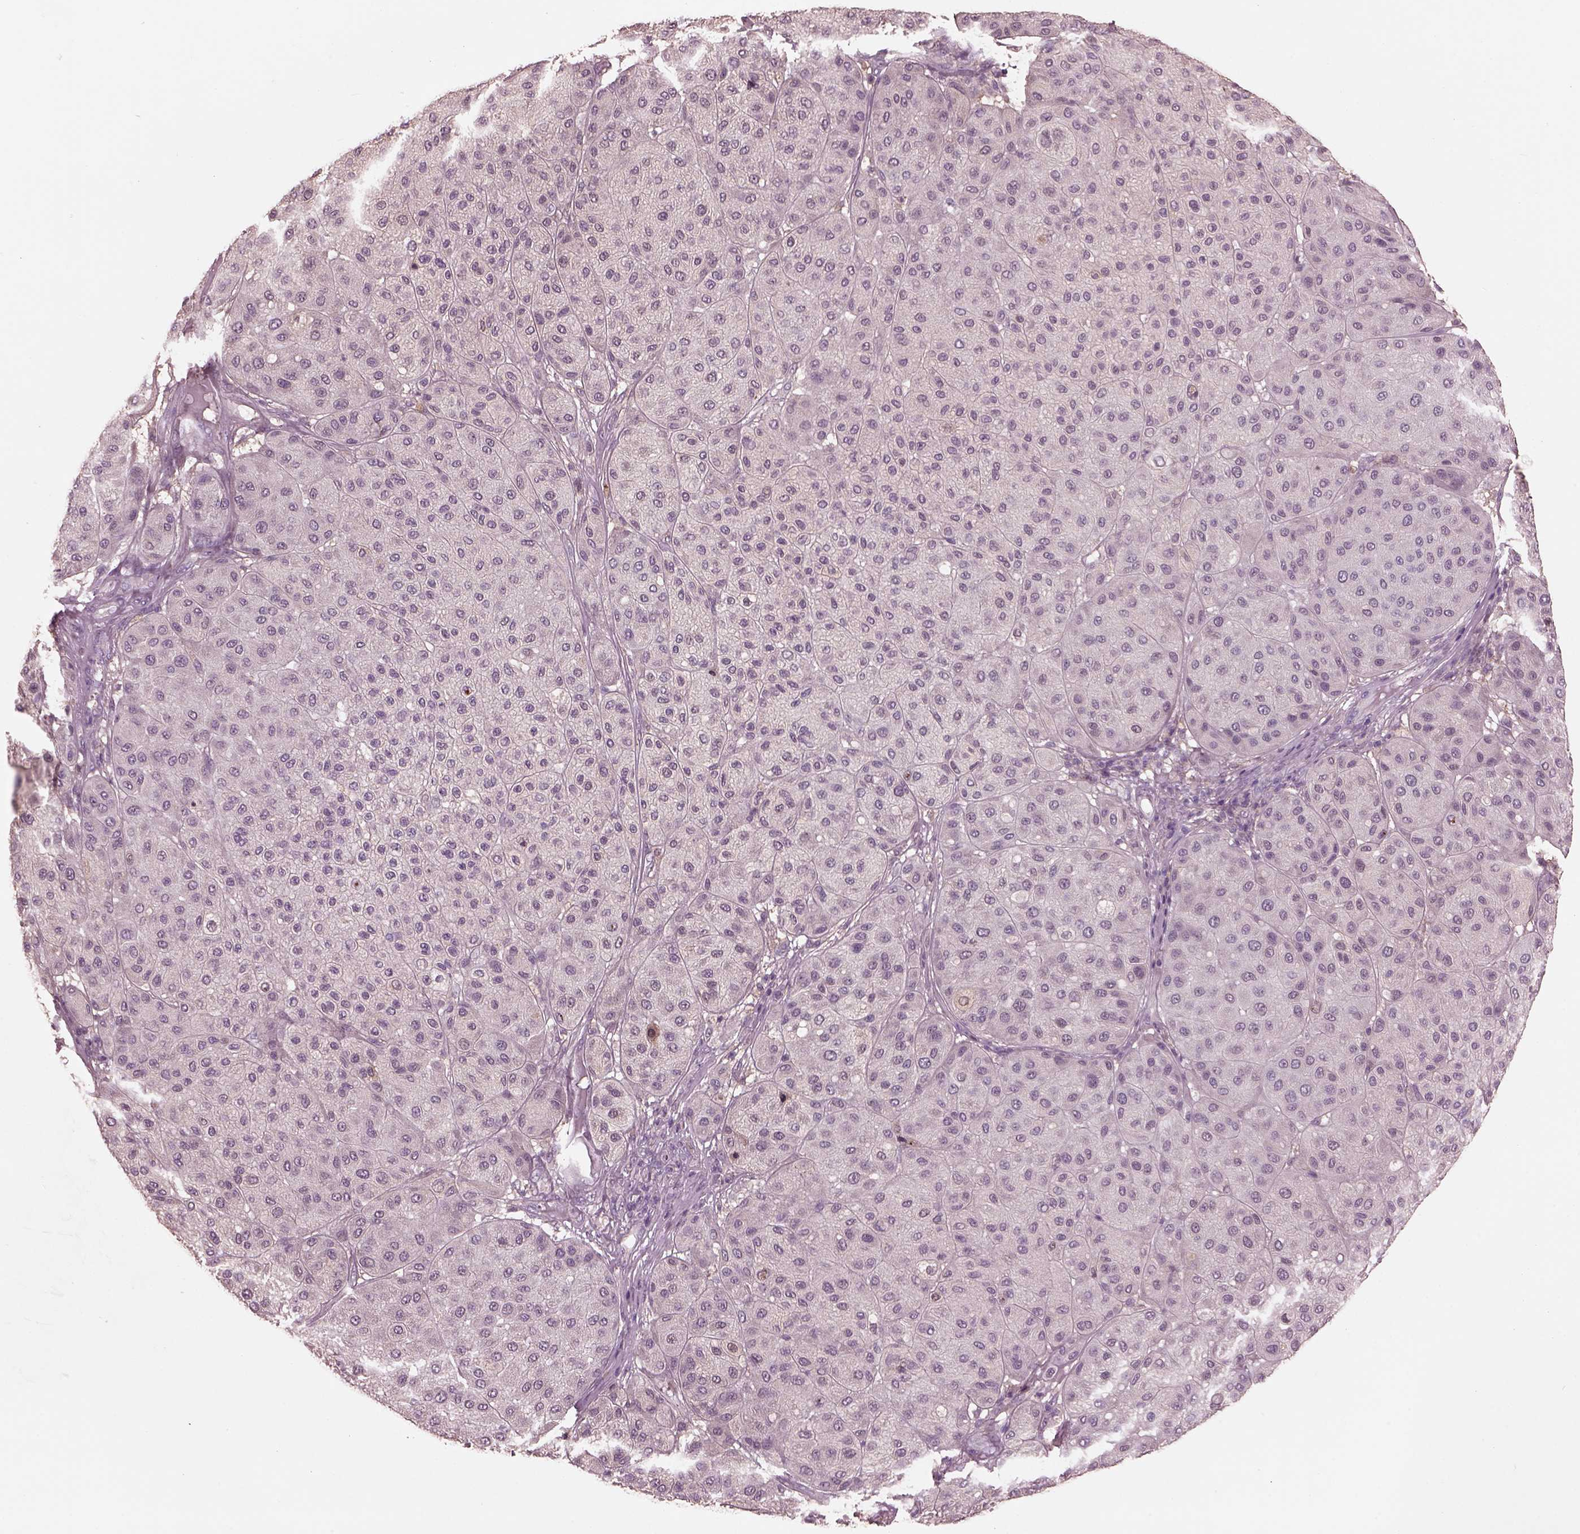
{"staining": {"intensity": "negative", "quantity": "none", "location": "none"}, "tissue": "melanoma", "cell_type": "Tumor cells", "image_type": "cancer", "snomed": [{"axis": "morphology", "description": "Malignant melanoma, Metastatic site"}, {"axis": "topography", "description": "Smooth muscle"}], "caption": "Immunohistochemistry (IHC) histopathology image of neoplastic tissue: human melanoma stained with DAB (3,3'-diaminobenzidine) displays no significant protein expression in tumor cells.", "gene": "SRI", "patient": {"sex": "male", "age": 41}}